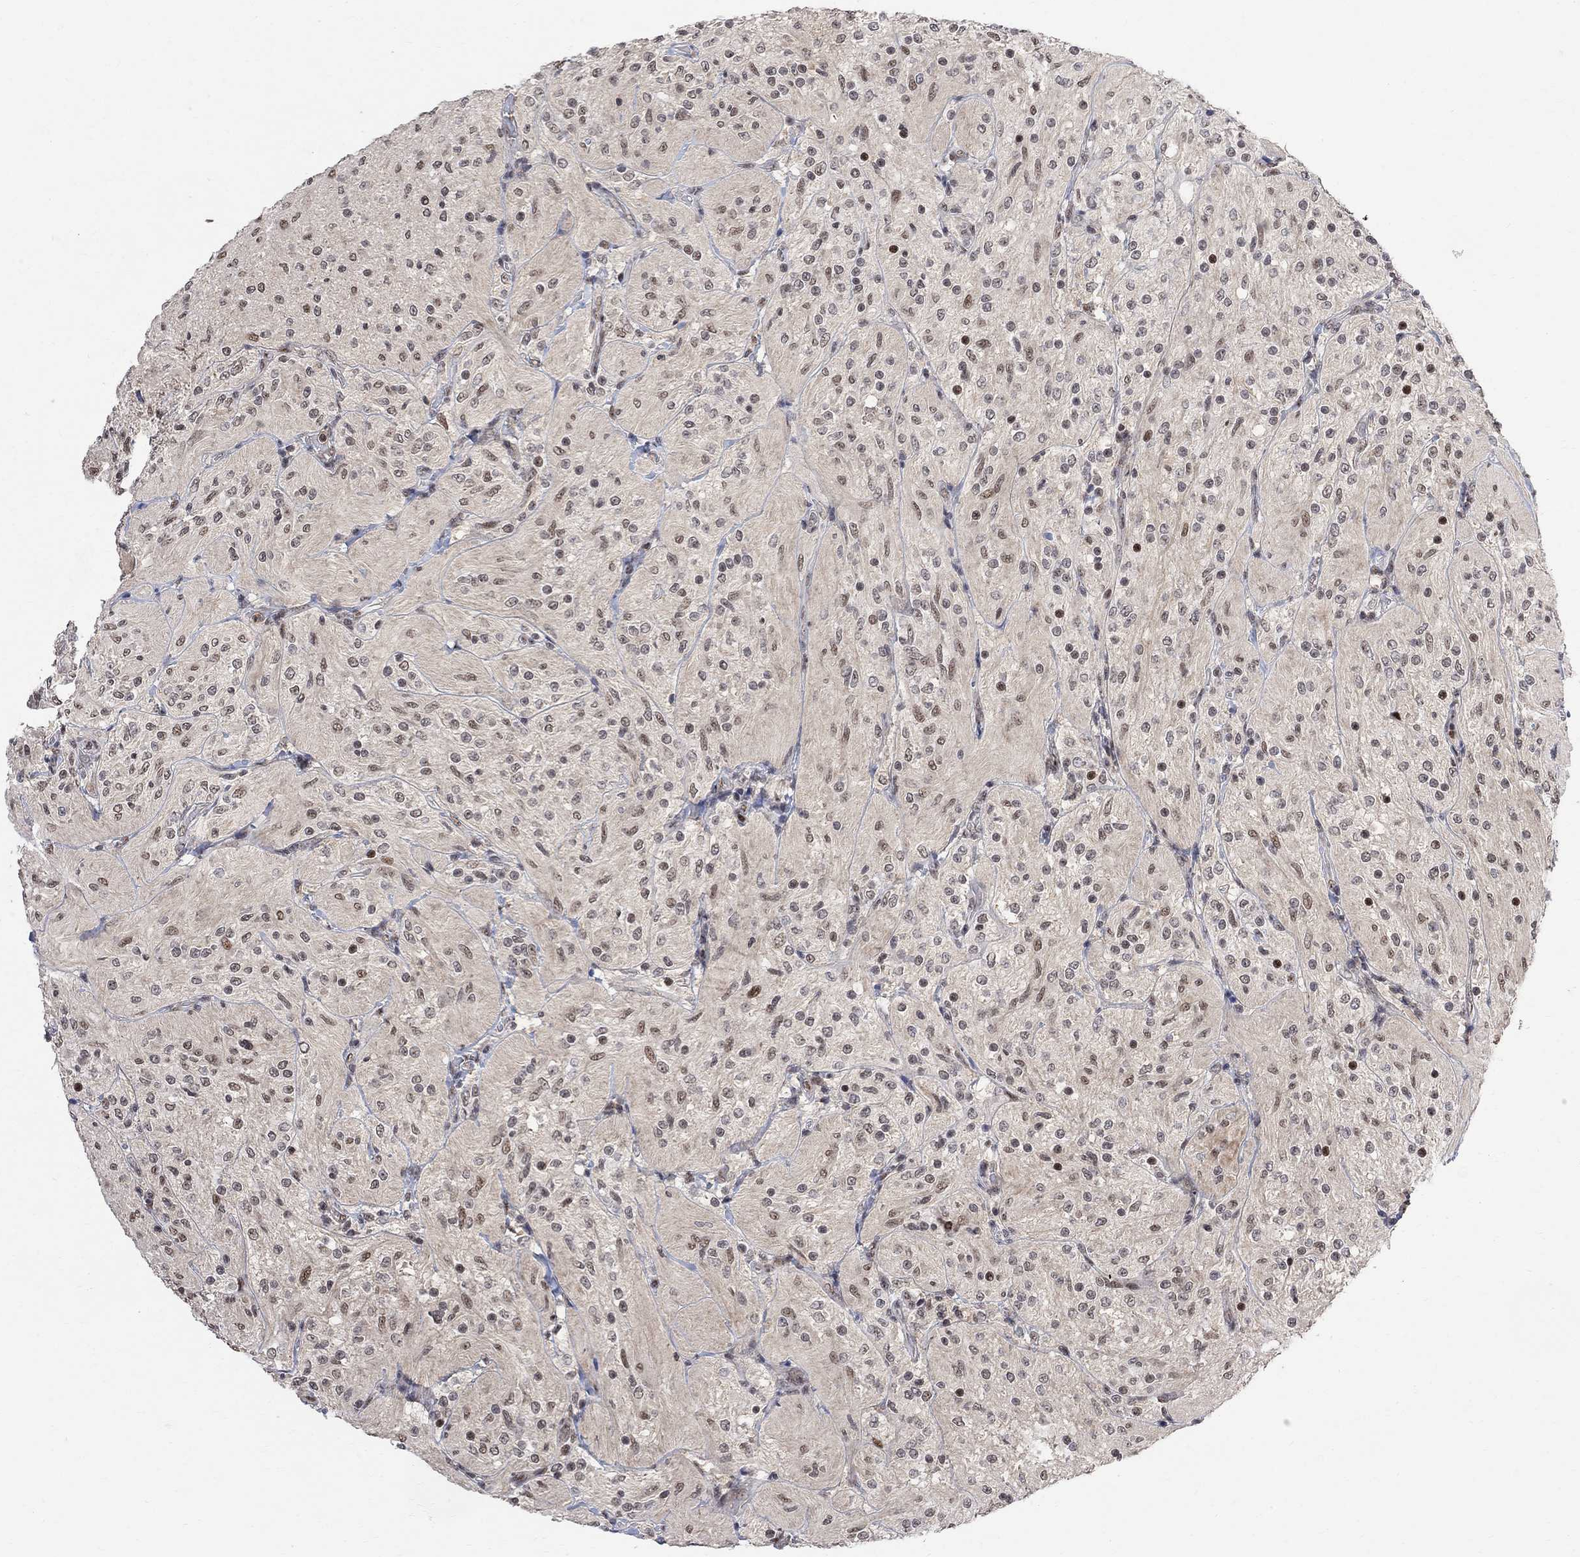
{"staining": {"intensity": "weak", "quantity": "<25%", "location": "nuclear"}, "tissue": "glioma", "cell_type": "Tumor cells", "image_type": "cancer", "snomed": [{"axis": "morphology", "description": "Glioma, malignant, Low grade"}, {"axis": "topography", "description": "Brain"}], "caption": "DAB (3,3'-diaminobenzidine) immunohistochemical staining of glioma reveals no significant positivity in tumor cells.", "gene": "E4F1", "patient": {"sex": "male", "age": 3}}